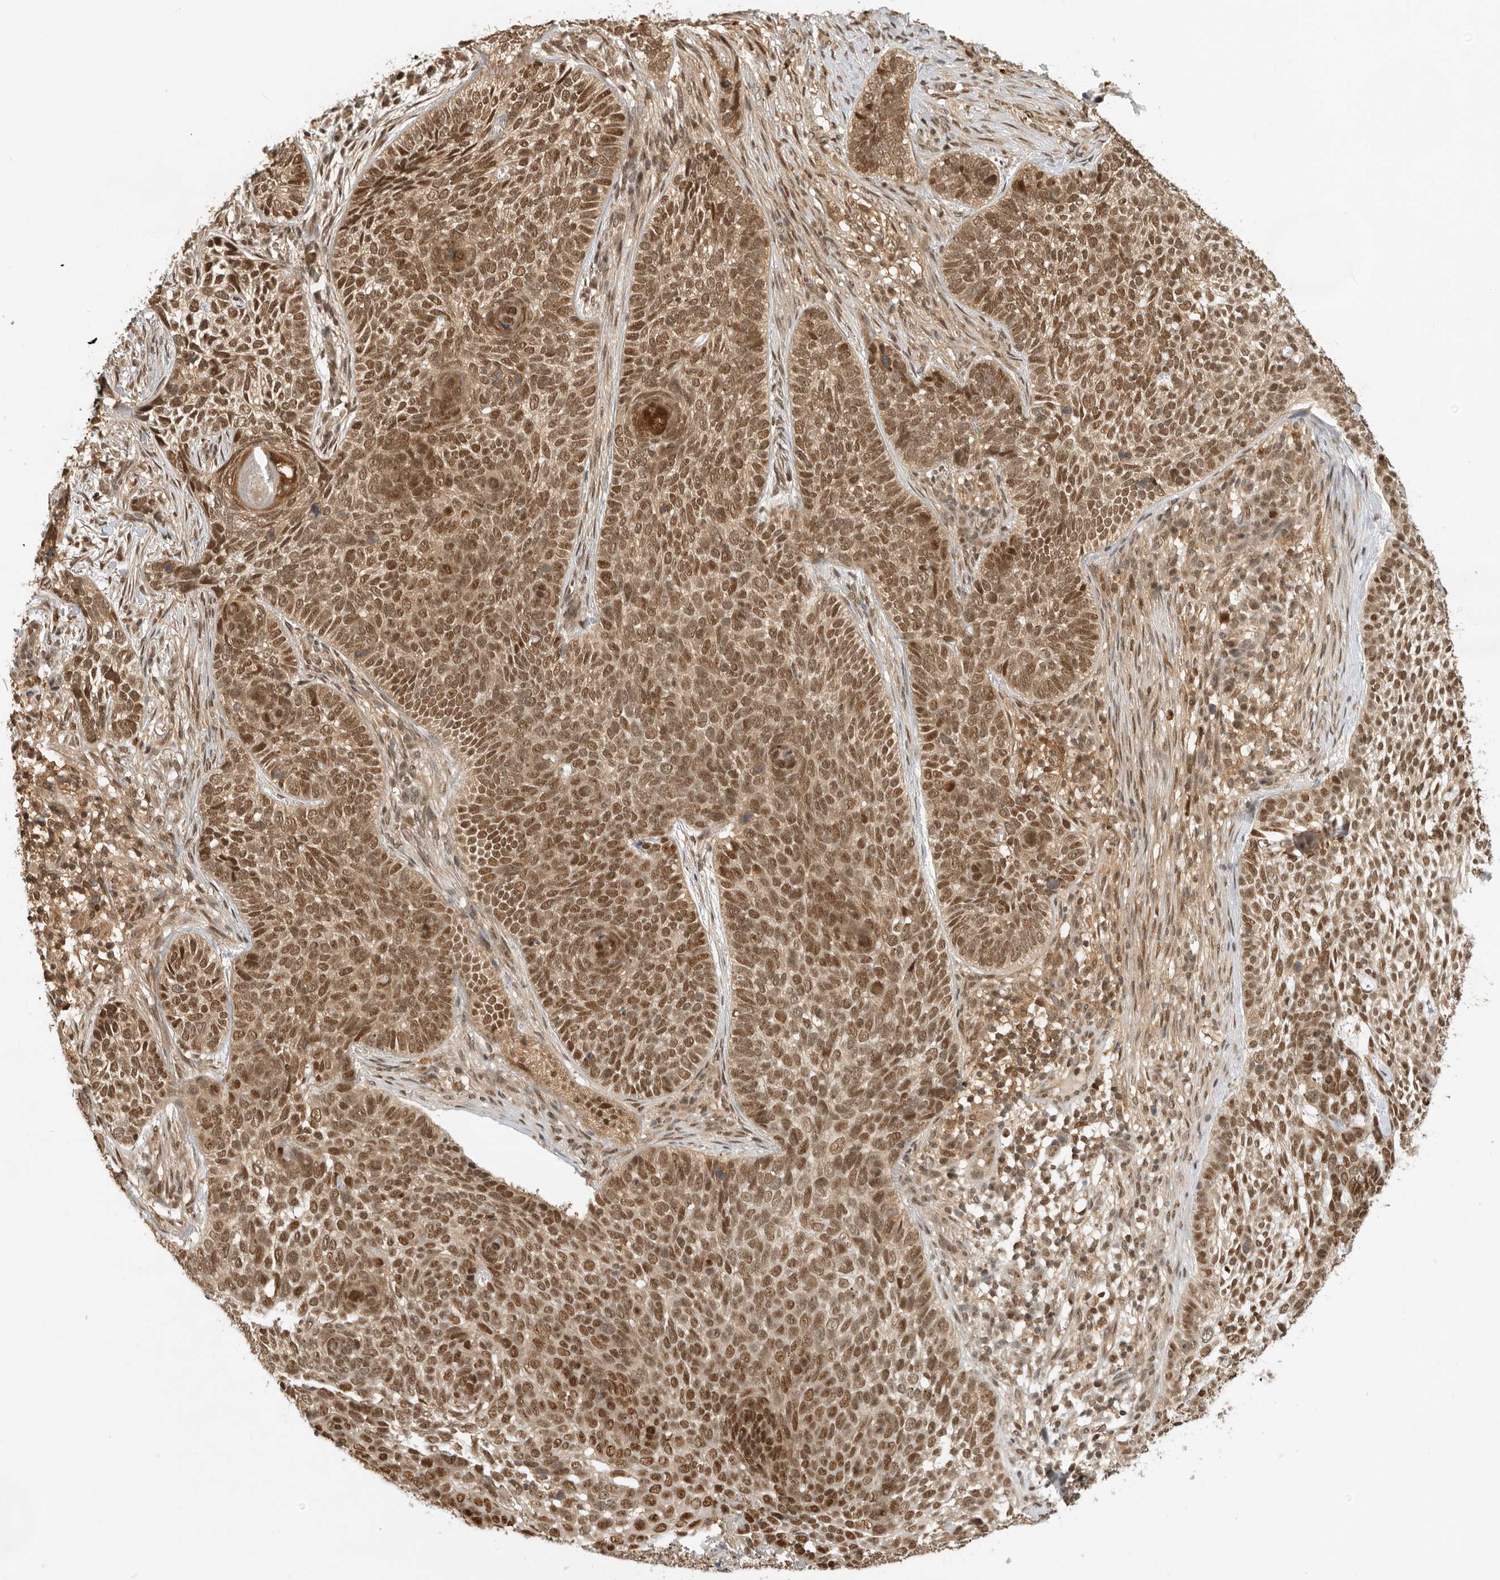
{"staining": {"intensity": "moderate", "quantity": ">75%", "location": "cytoplasmic/membranous,nuclear"}, "tissue": "skin cancer", "cell_type": "Tumor cells", "image_type": "cancer", "snomed": [{"axis": "morphology", "description": "Basal cell carcinoma"}, {"axis": "topography", "description": "Skin"}], "caption": "A medium amount of moderate cytoplasmic/membranous and nuclear staining is identified in about >75% of tumor cells in skin basal cell carcinoma tissue. (IHC, brightfield microscopy, high magnification).", "gene": "ADPRS", "patient": {"sex": "female", "age": 64}}